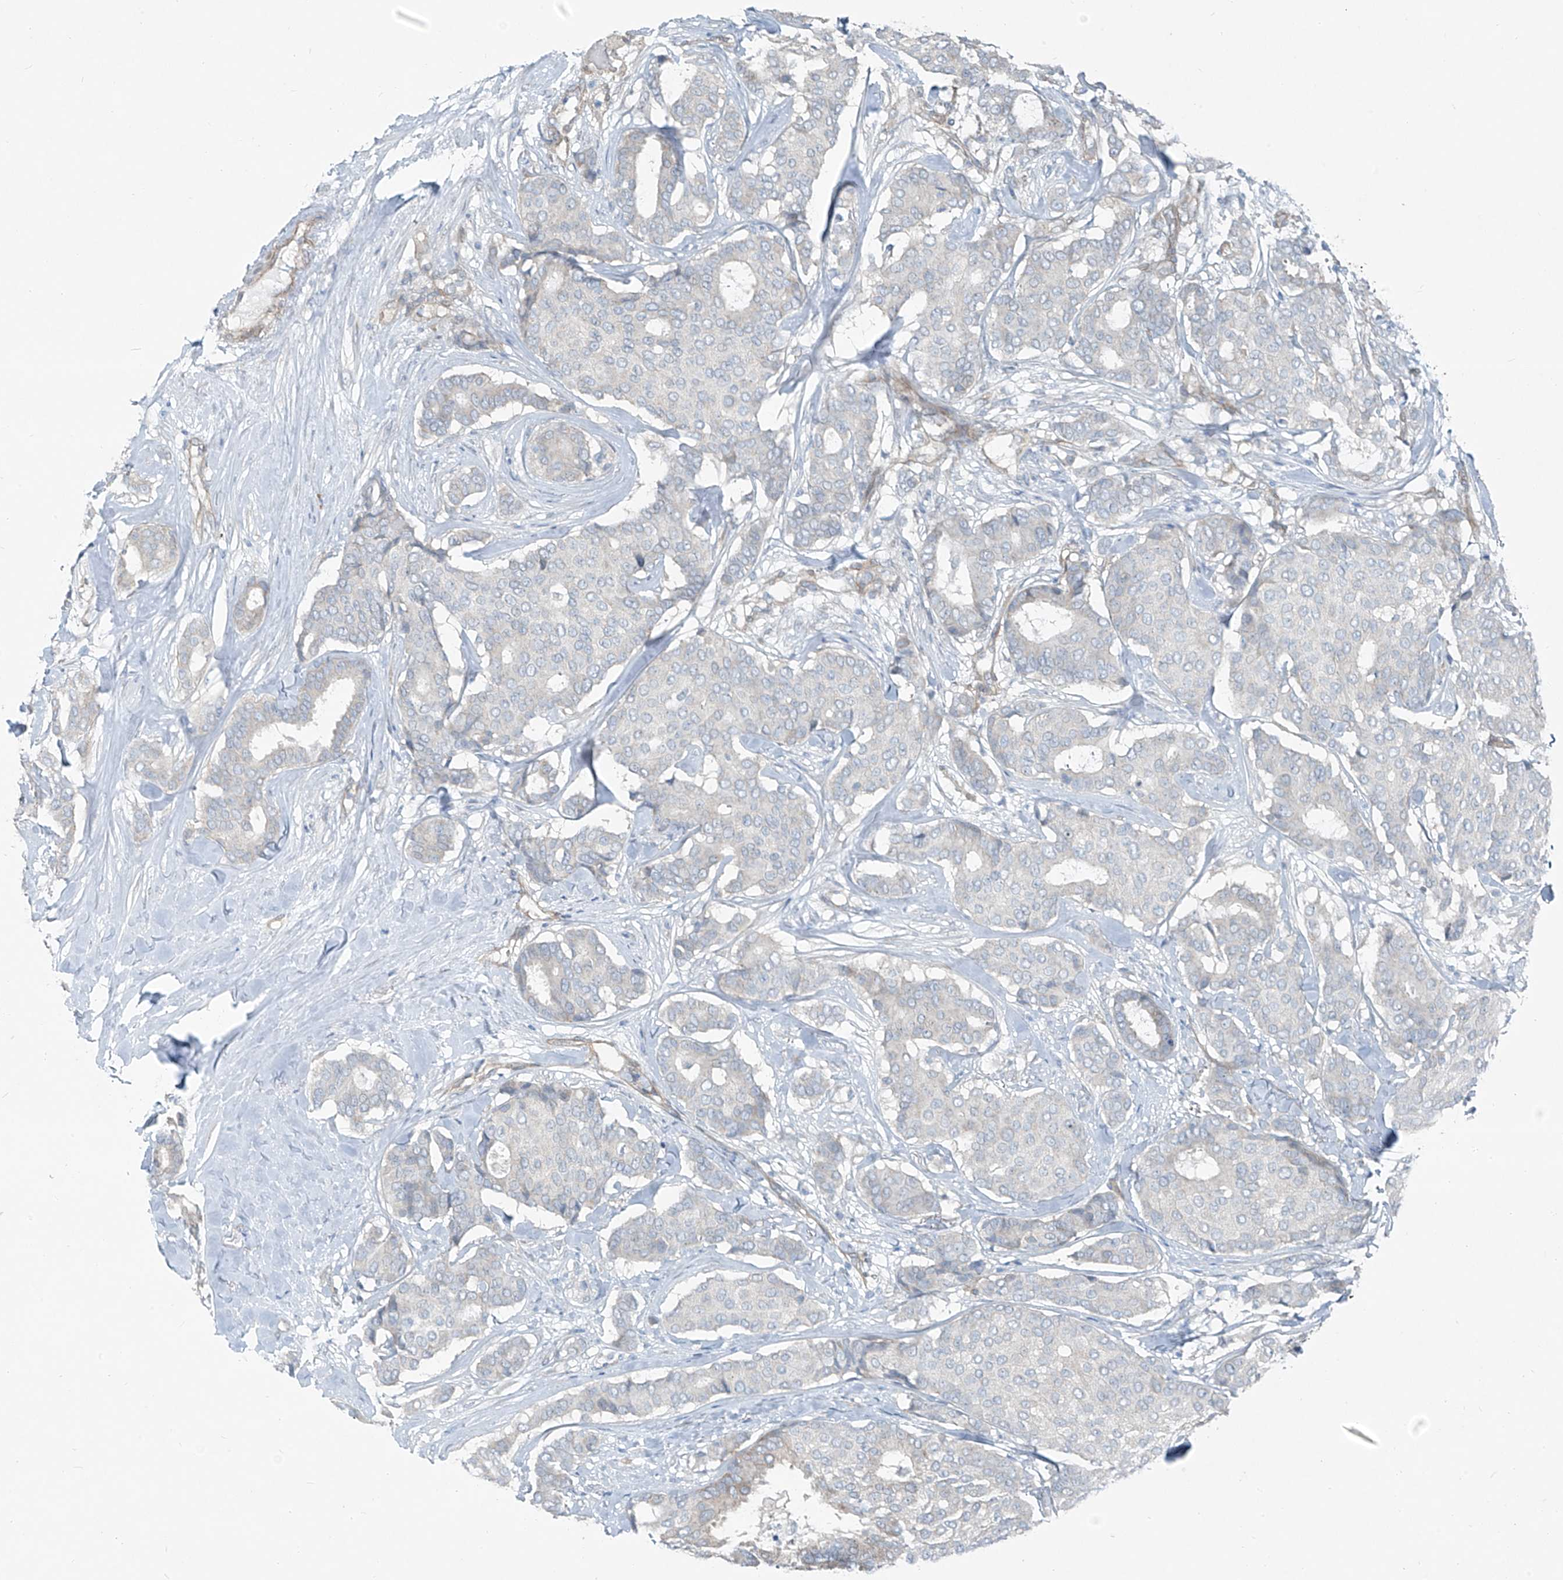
{"staining": {"intensity": "weak", "quantity": "<25%", "location": "cytoplasmic/membranous"}, "tissue": "breast cancer", "cell_type": "Tumor cells", "image_type": "cancer", "snomed": [{"axis": "morphology", "description": "Duct carcinoma"}, {"axis": "topography", "description": "Breast"}], "caption": "Immunohistochemical staining of breast invasive ductal carcinoma demonstrates no significant positivity in tumor cells.", "gene": "TNS2", "patient": {"sex": "female", "age": 75}}